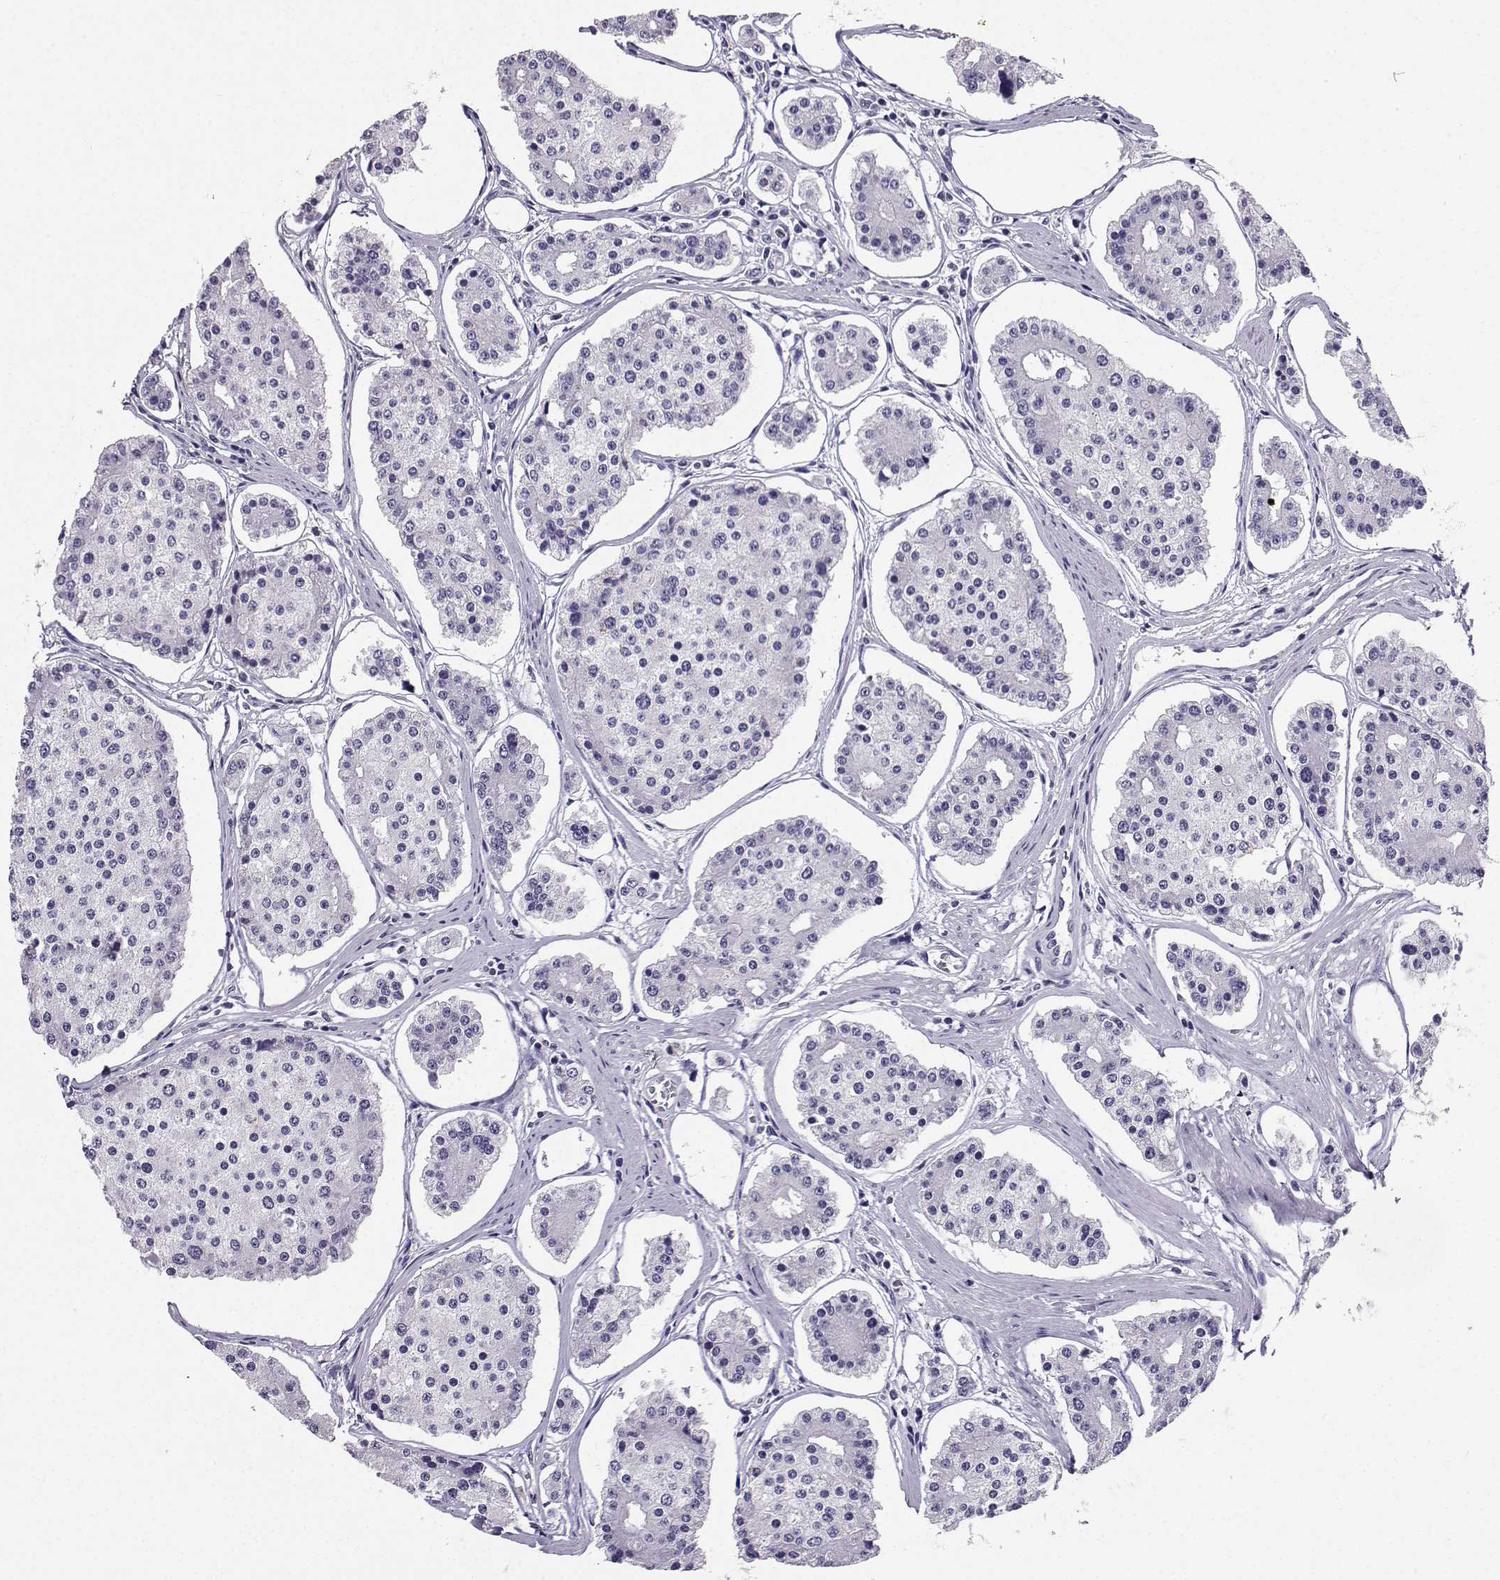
{"staining": {"intensity": "negative", "quantity": "none", "location": "none"}, "tissue": "carcinoid", "cell_type": "Tumor cells", "image_type": "cancer", "snomed": [{"axis": "morphology", "description": "Carcinoid, malignant, NOS"}, {"axis": "topography", "description": "Small intestine"}], "caption": "Immunohistochemical staining of human carcinoid reveals no significant positivity in tumor cells. The staining was performed using DAB to visualize the protein expression in brown, while the nuclei were stained in blue with hematoxylin (Magnification: 20x).", "gene": "SPAG11B", "patient": {"sex": "female", "age": 65}}